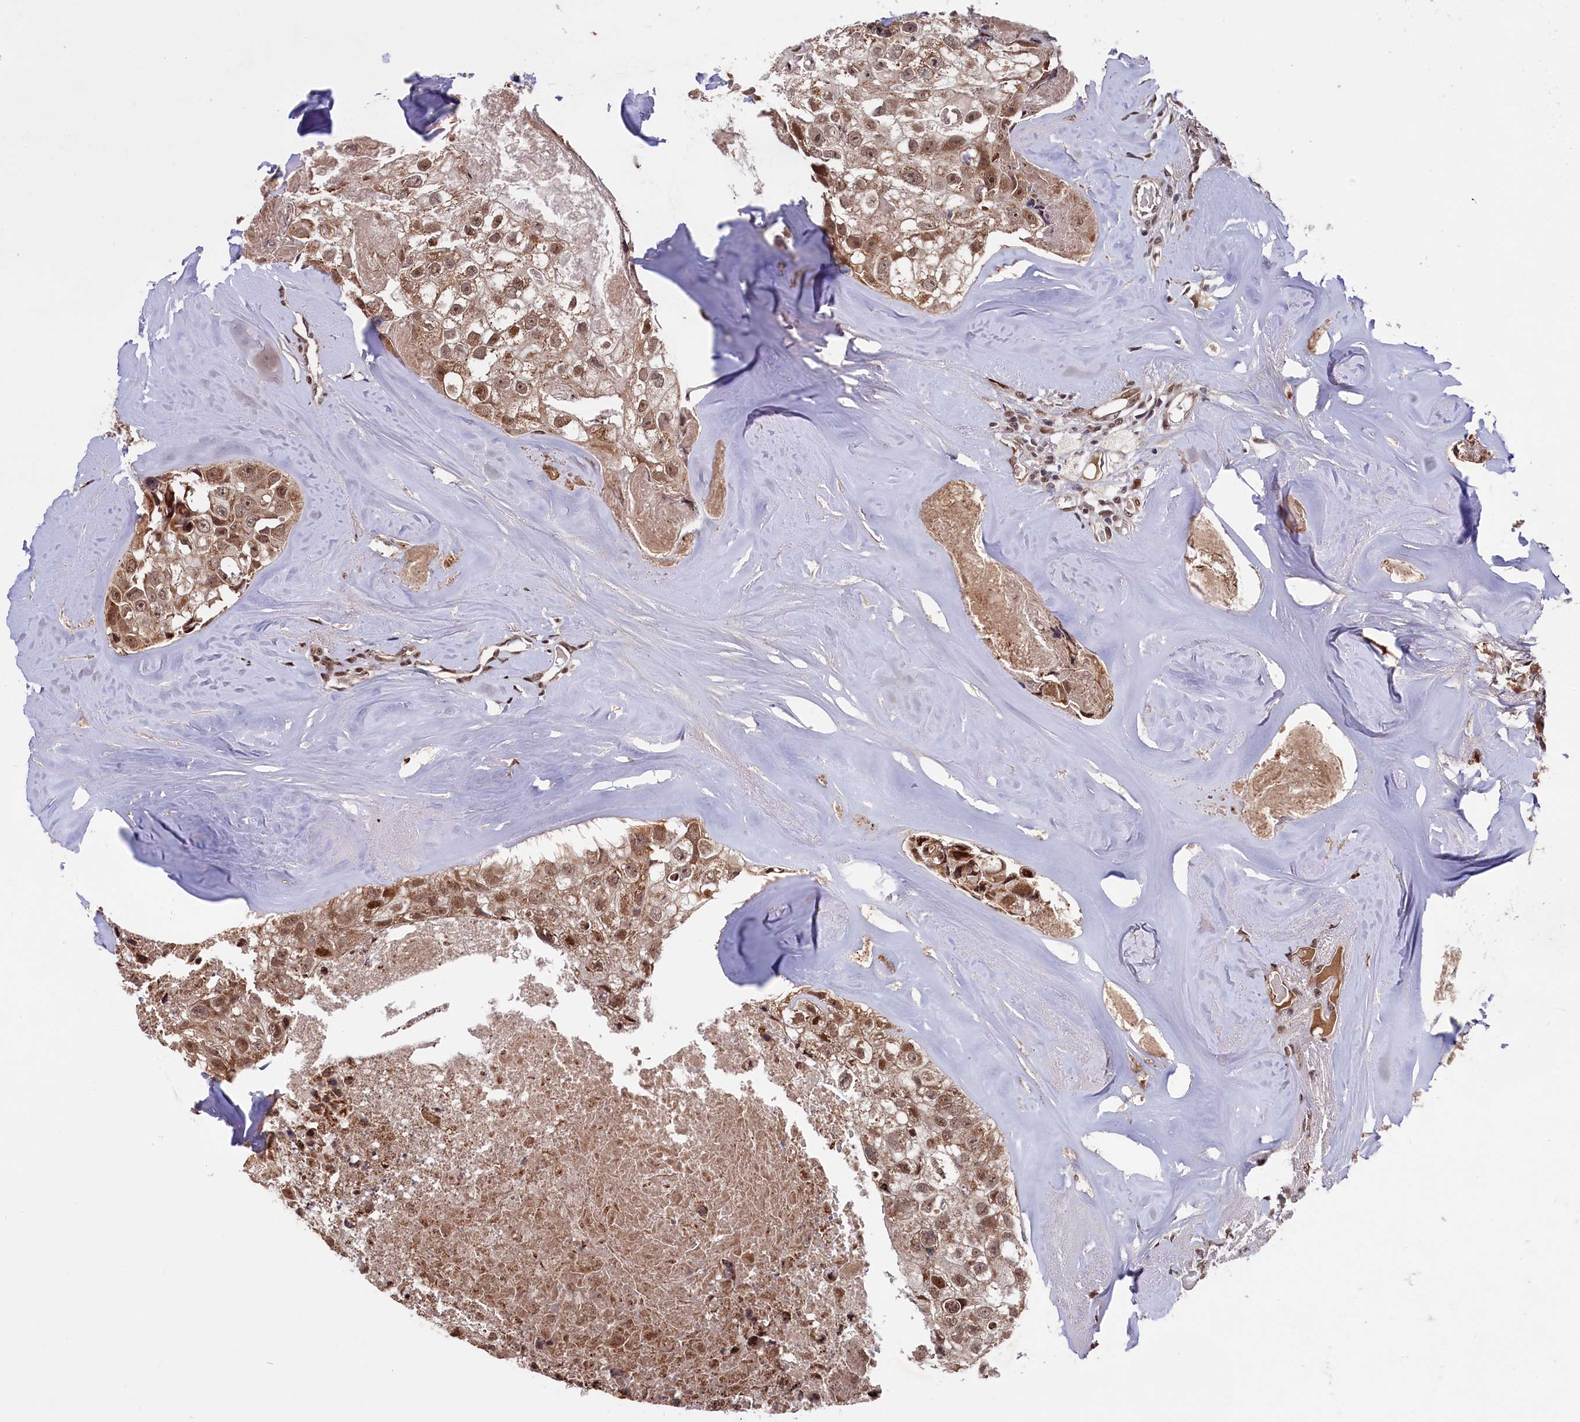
{"staining": {"intensity": "moderate", "quantity": ">75%", "location": "cytoplasmic/membranous,nuclear"}, "tissue": "head and neck cancer", "cell_type": "Tumor cells", "image_type": "cancer", "snomed": [{"axis": "morphology", "description": "Adenocarcinoma, NOS"}, {"axis": "morphology", "description": "Adenocarcinoma, metastatic, NOS"}, {"axis": "topography", "description": "Head-Neck"}], "caption": "Moderate cytoplasmic/membranous and nuclear expression for a protein is seen in approximately >75% of tumor cells of head and neck adenocarcinoma using IHC.", "gene": "CLPX", "patient": {"sex": "male", "age": 75}}